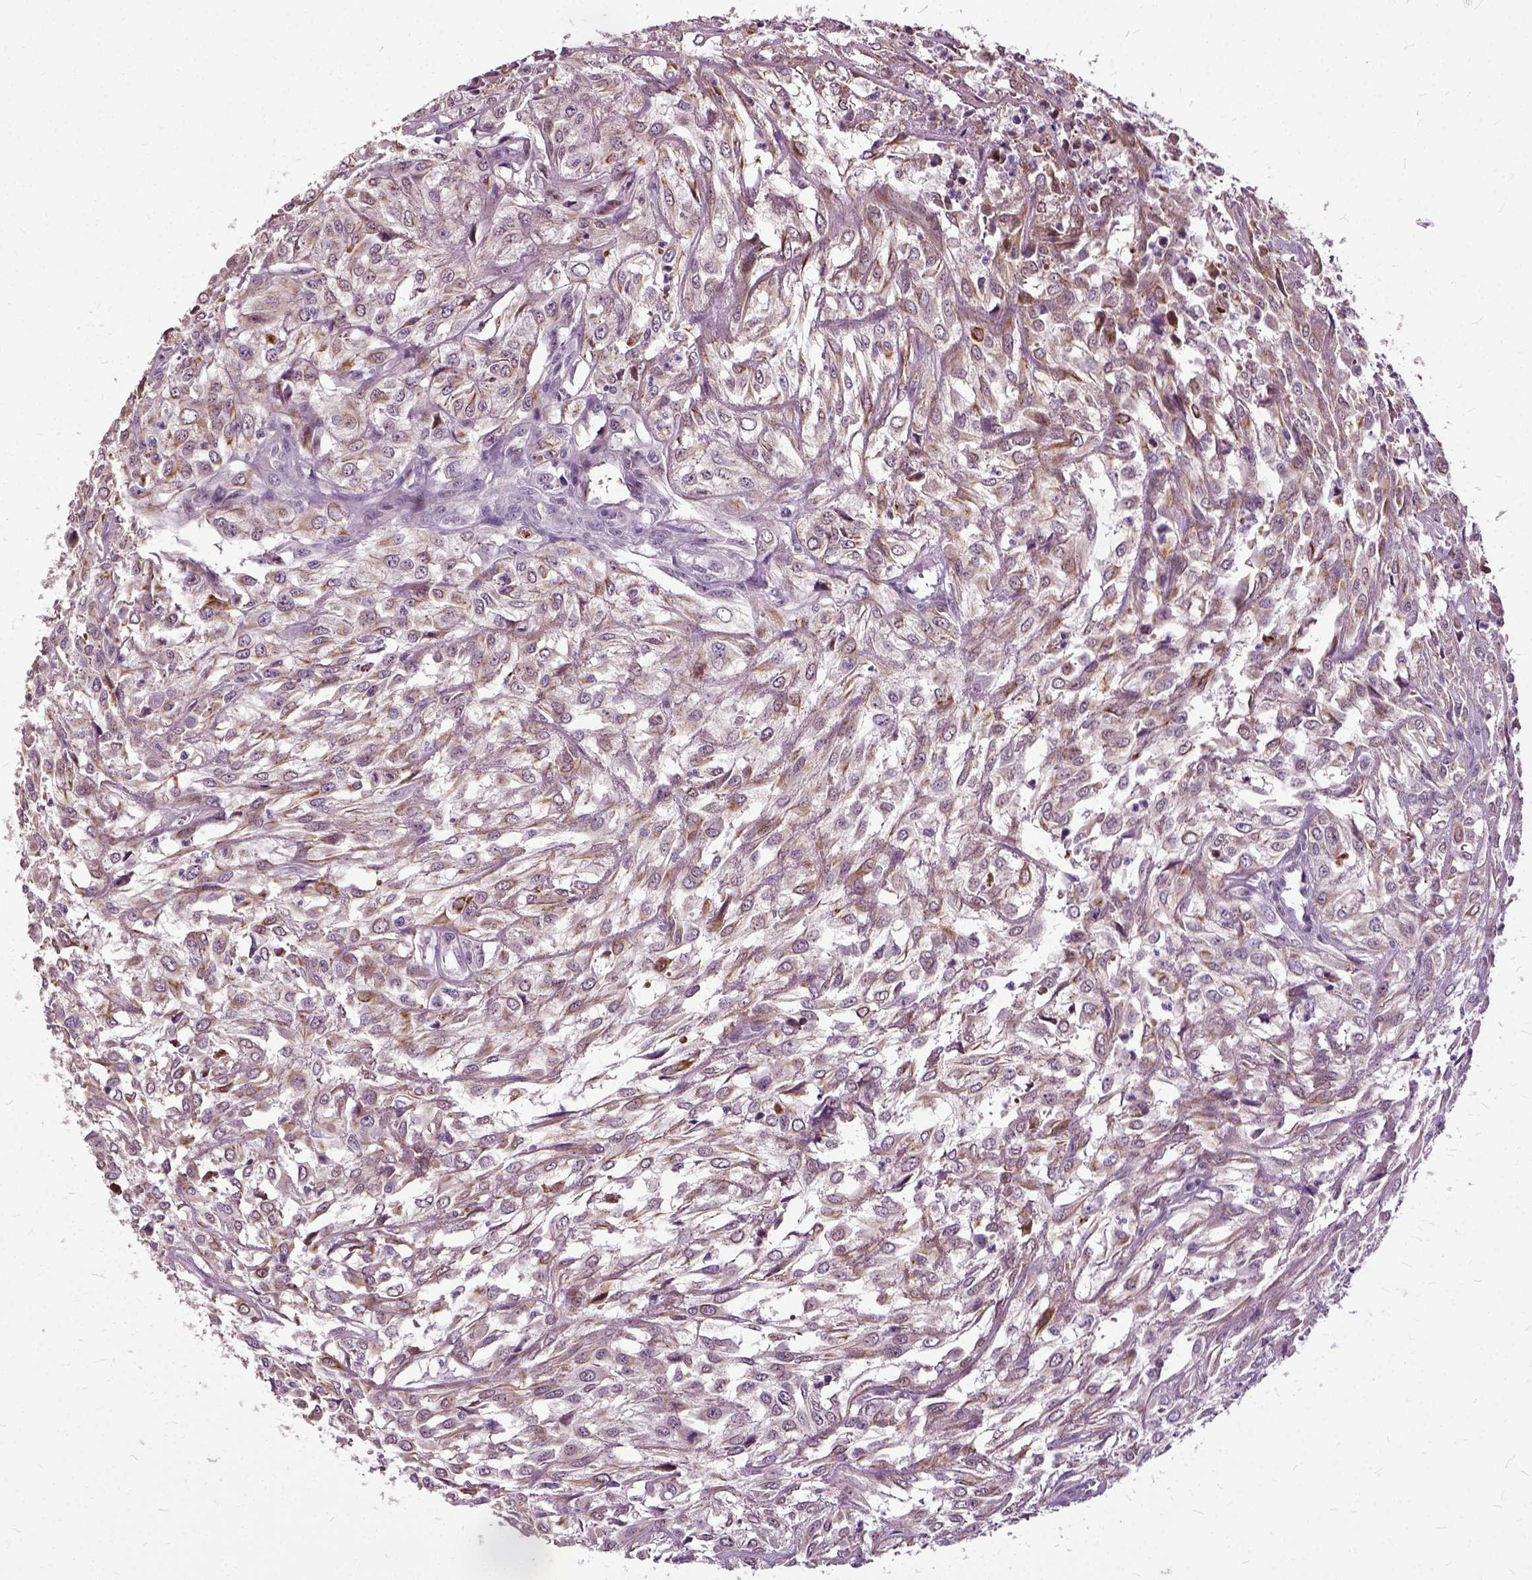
{"staining": {"intensity": "moderate", "quantity": ">75%", "location": "cytoplasmic/membranous"}, "tissue": "urothelial cancer", "cell_type": "Tumor cells", "image_type": "cancer", "snomed": [{"axis": "morphology", "description": "Urothelial carcinoma, High grade"}, {"axis": "topography", "description": "Urinary bladder"}], "caption": "Immunohistochemical staining of urothelial cancer reveals medium levels of moderate cytoplasmic/membranous expression in about >75% of tumor cells.", "gene": "ILRUN", "patient": {"sex": "male", "age": 67}}